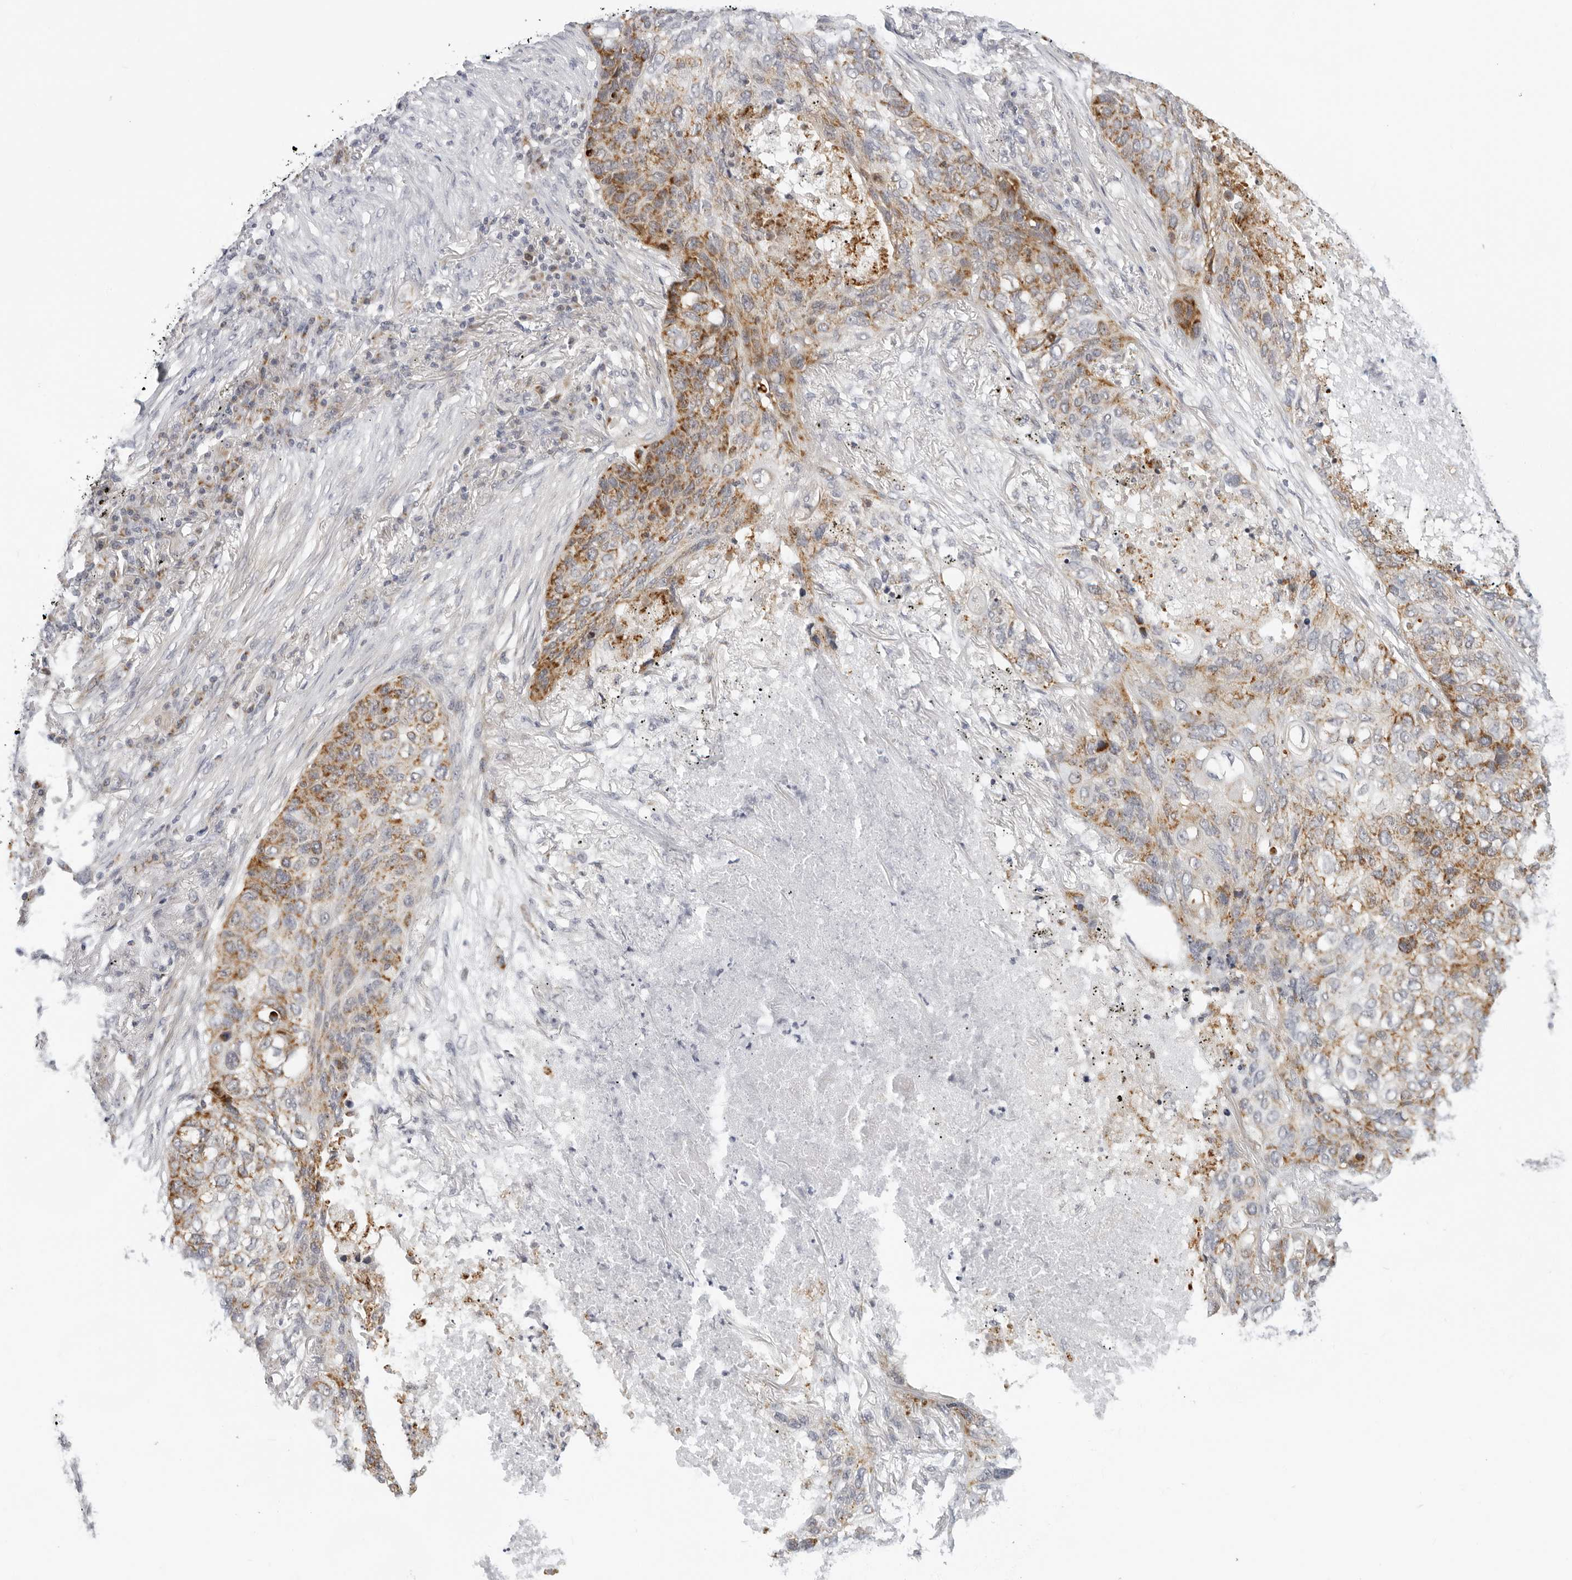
{"staining": {"intensity": "moderate", "quantity": ">75%", "location": "cytoplasmic/membranous"}, "tissue": "lung cancer", "cell_type": "Tumor cells", "image_type": "cancer", "snomed": [{"axis": "morphology", "description": "Squamous cell carcinoma, NOS"}, {"axis": "topography", "description": "Lung"}], "caption": "IHC micrograph of lung cancer (squamous cell carcinoma) stained for a protein (brown), which shows medium levels of moderate cytoplasmic/membranous staining in about >75% of tumor cells.", "gene": "CIART", "patient": {"sex": "female", "age": 63}}